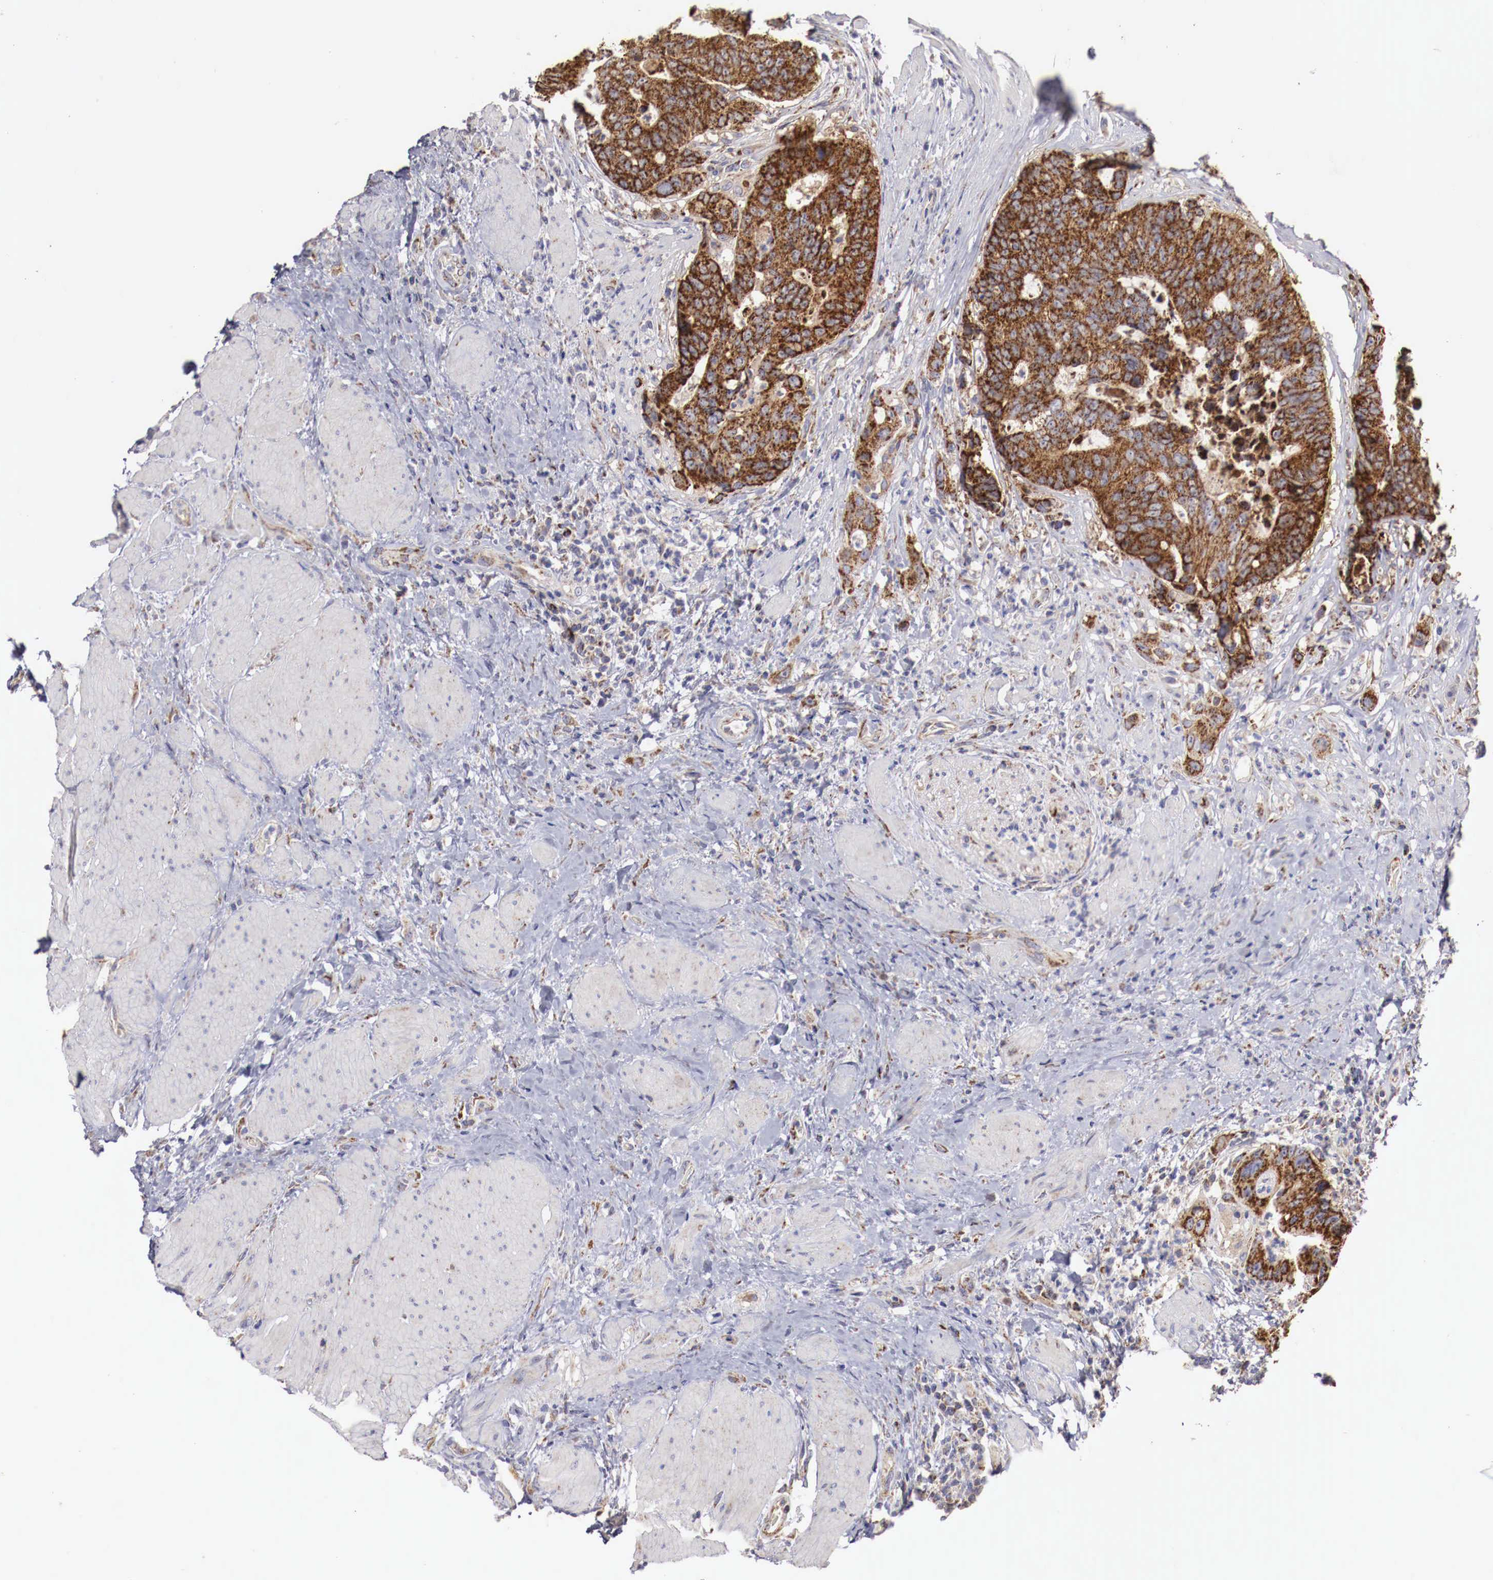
{"staining": {"intensity": "strong", "quantity": ">75%", "location": "cytoplasmic/membranous"}, "tissue": "colorectal cancer", "cell_type": "Tumor cells", "image_type": "cancer", "snomed": [{"axis": "morphology", "description": "Adenocarcinoma, NOS"}, {"axis": "topography", "description": "Rectum"}], "caption": "Human colorectal cancer (adenocarcinoma) stained with a protein marker shows strong staining in tumor cells.", "gene": "XPNPEP3", "patient": {"sex": "female", "age": 65}}